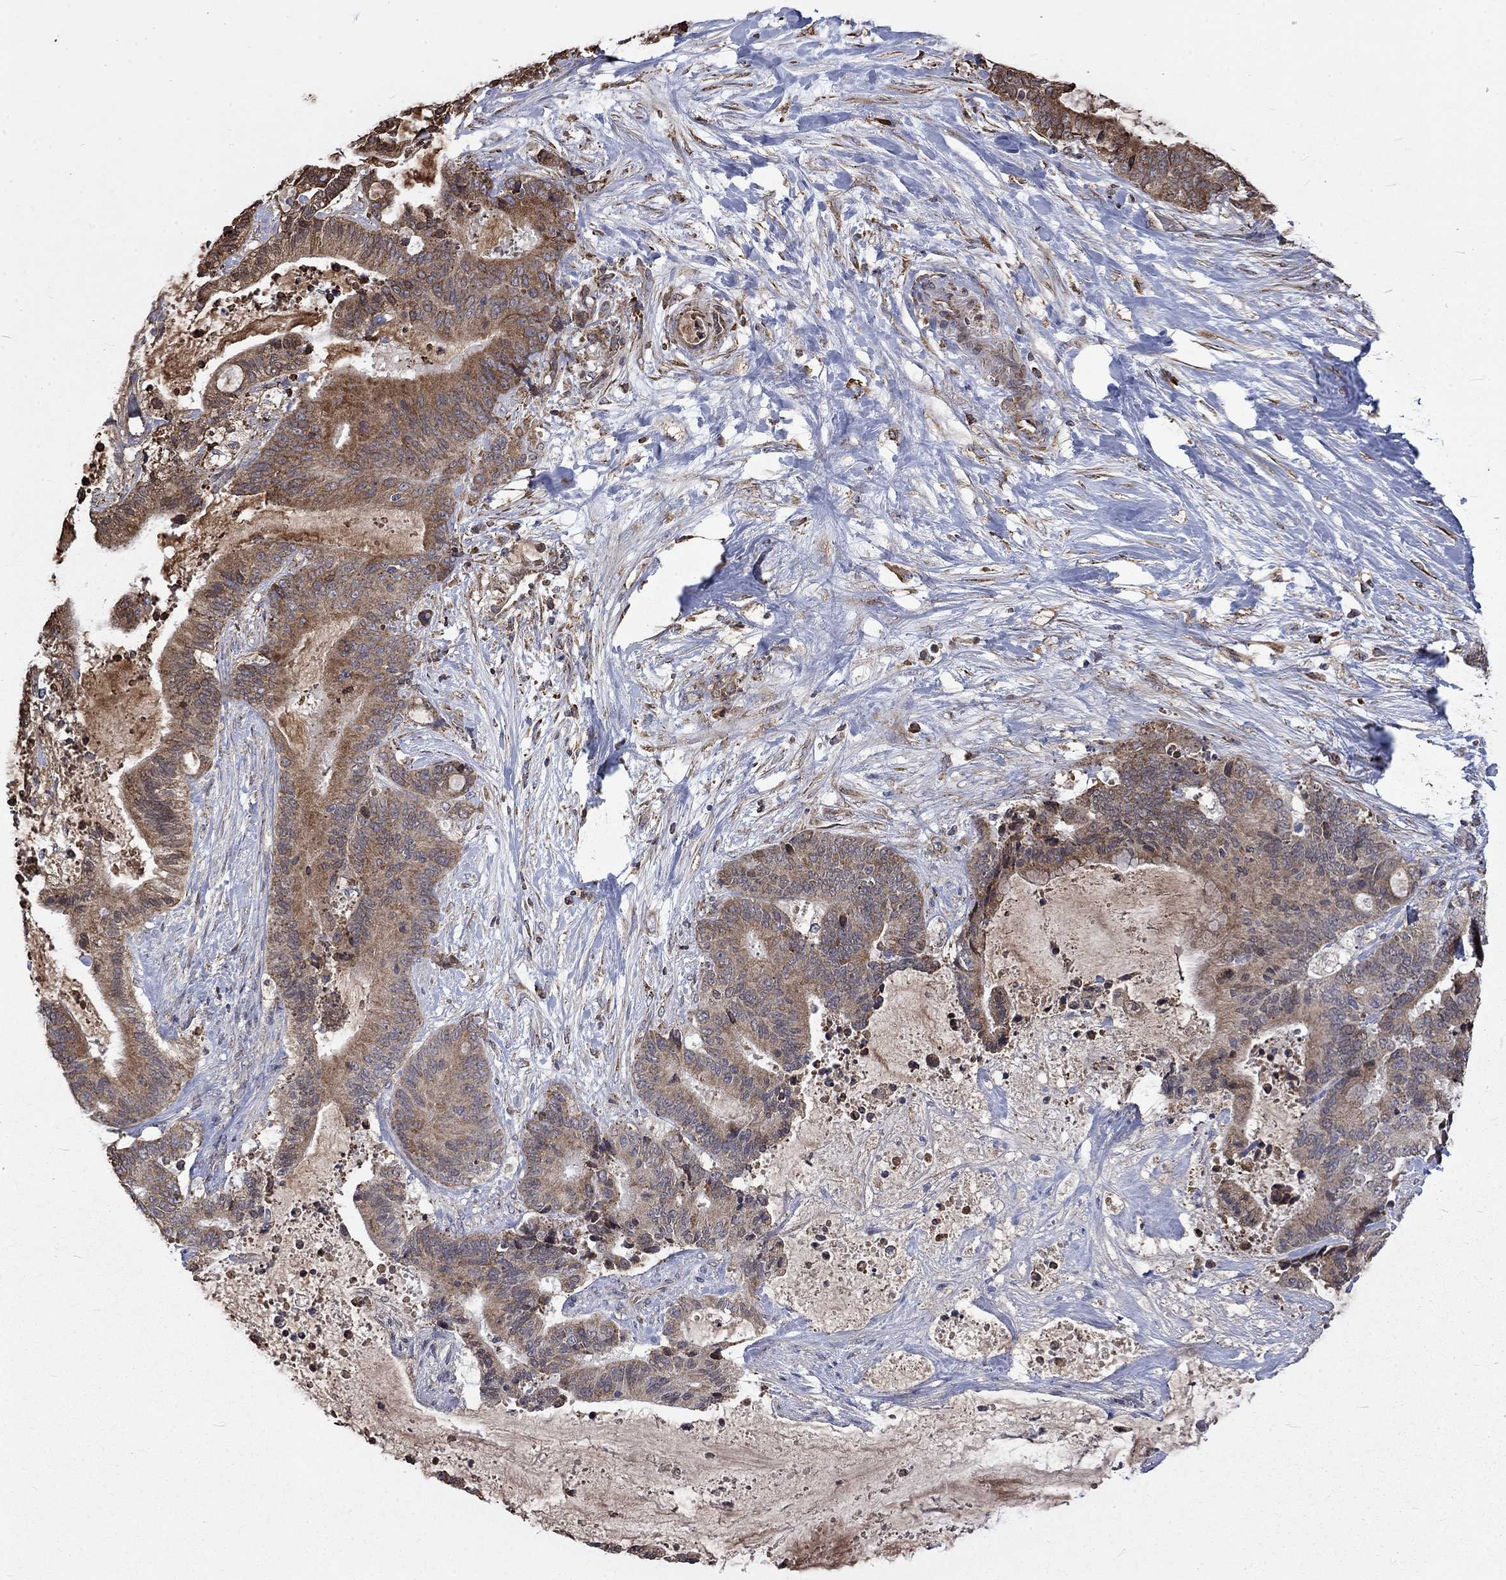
{"staining": {"intensity": "weak", "quantity": "25%-75%", "location": "cytoplasmic/membranous"}, "tissue": "liver cancer", "cell_type": "Tumor cells", "image_type": "cancer", "snomed": [{"axis": "morphology", "description": "Cholangiocarcinoma"}, {"axis": "topography", "description": "Liver"}], "caption": "Immunohistochemistry (IHC) of liver cancer shows low levels of weak cytoplasmic/membranous positivity in about 25%-75% of tumor cells.", "gene": "ESRRA", "patient": {"sex": "female", "age": 73}}